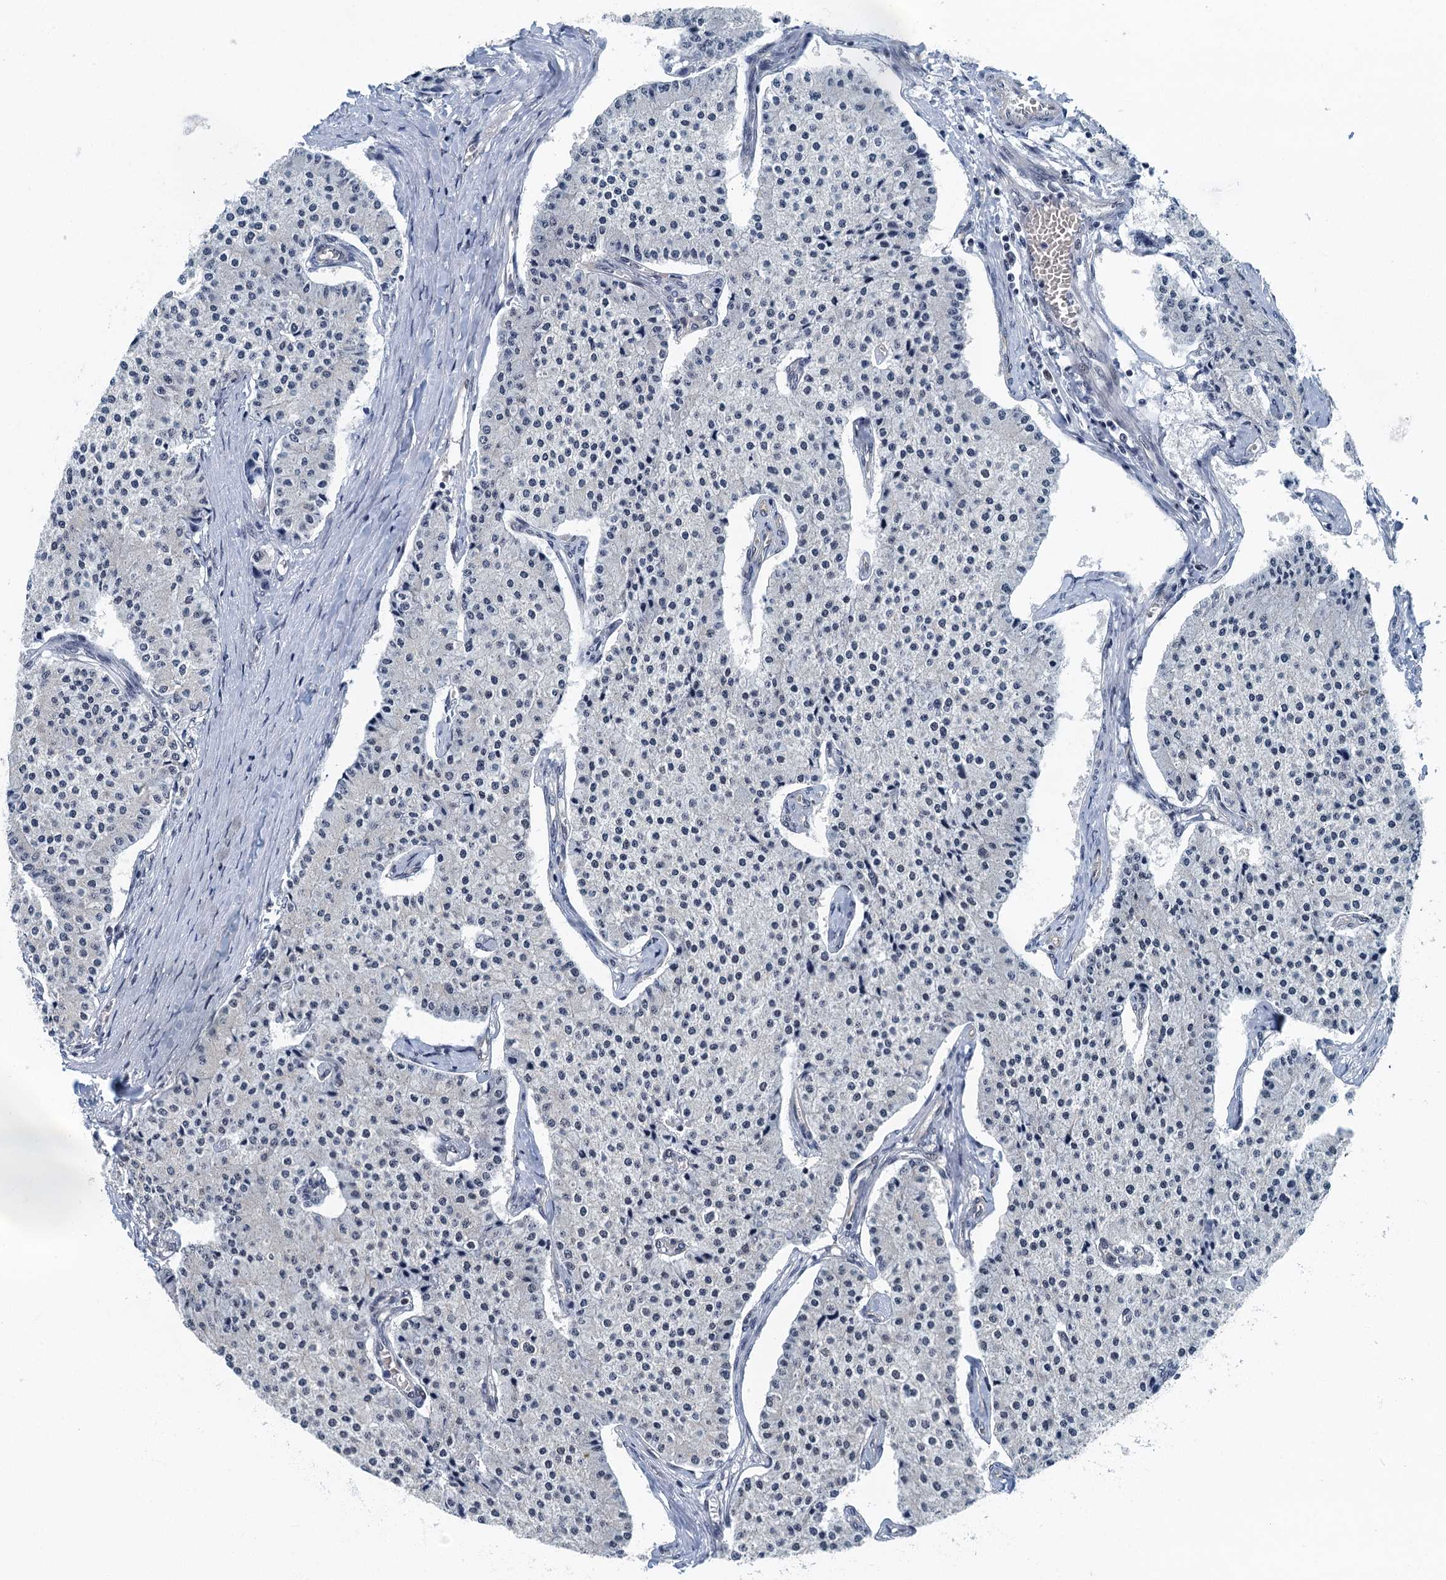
{"staining": {"intensity": "negative", "quantity": "none", "location": "none"}, "tissue": "carcinoid", "cell_type": "Tumor cells", "image_type": "cancer", "snomed": [{"axis": "morphology", "description": "Carcinoid, malignant, NOS"}, {"axis": "topography", "description": "Colon"}], "caption": "Photomicrograph shows no protein expression in tumor cells of carcinoid (malignant) tissue.", "gene": "GADL1", "patient": {"sex": "female", "age": 52}}